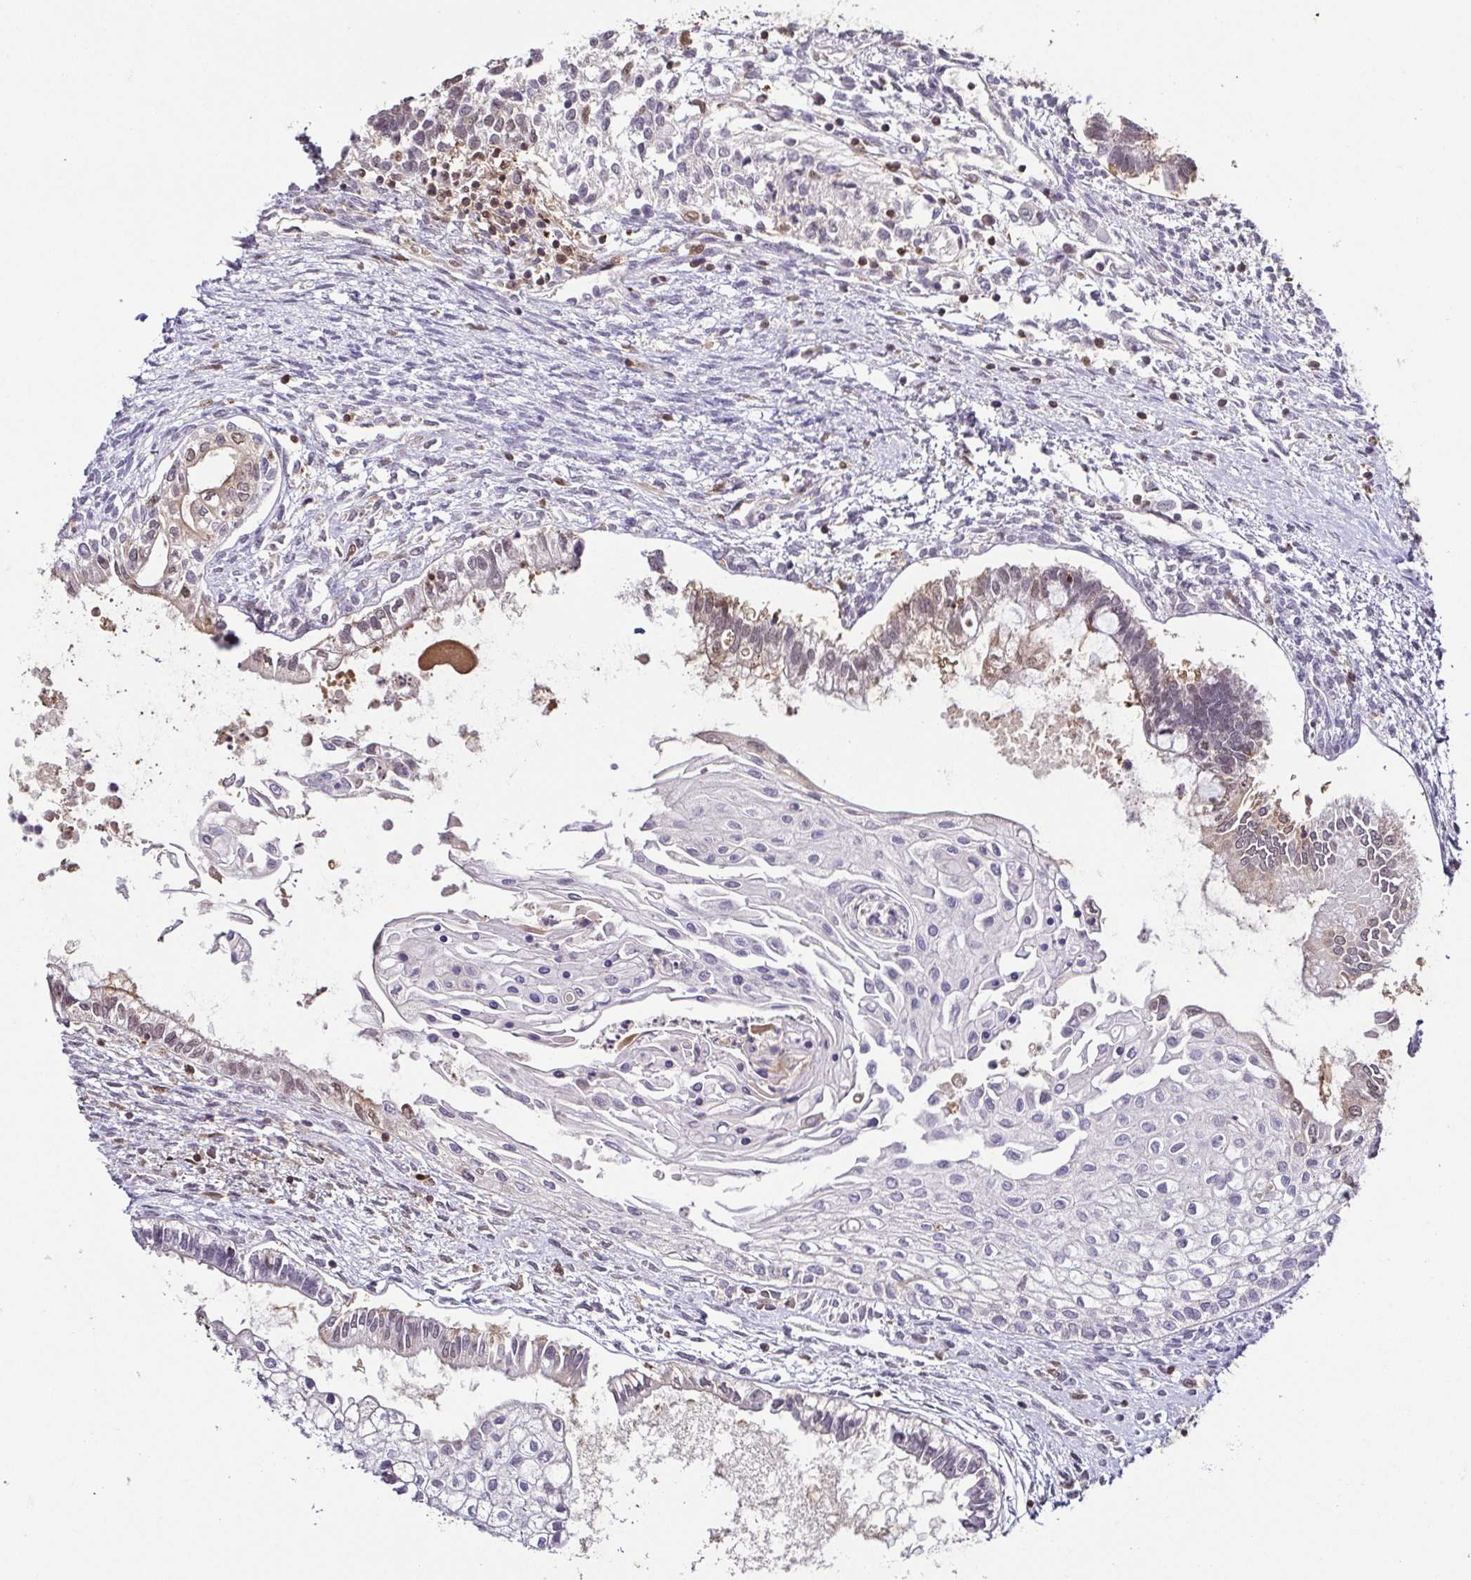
{"staining": {"intensity": "weak", "quantity": "<25%", "location": "cytoplasmic/membranous,nuclear"}, "tissue": "testis cancer", "cell_type": "Tumor cells", "image_type": "cancer", "snomed": [{"axis": "morphology", "description": "Carcinoma, Embryonal, NOS"}, {"axis": "topography", "description": "Testis"}], "caption": "There is no significant expression in tumor cells of testis cancer. (DAB (3,3'-diaminobenzidine) immunohistochemistry (IHC) with hematoxylin counter stain).", "gene": "PSMB9", "patient": {"sex": "male", "age": 37}}